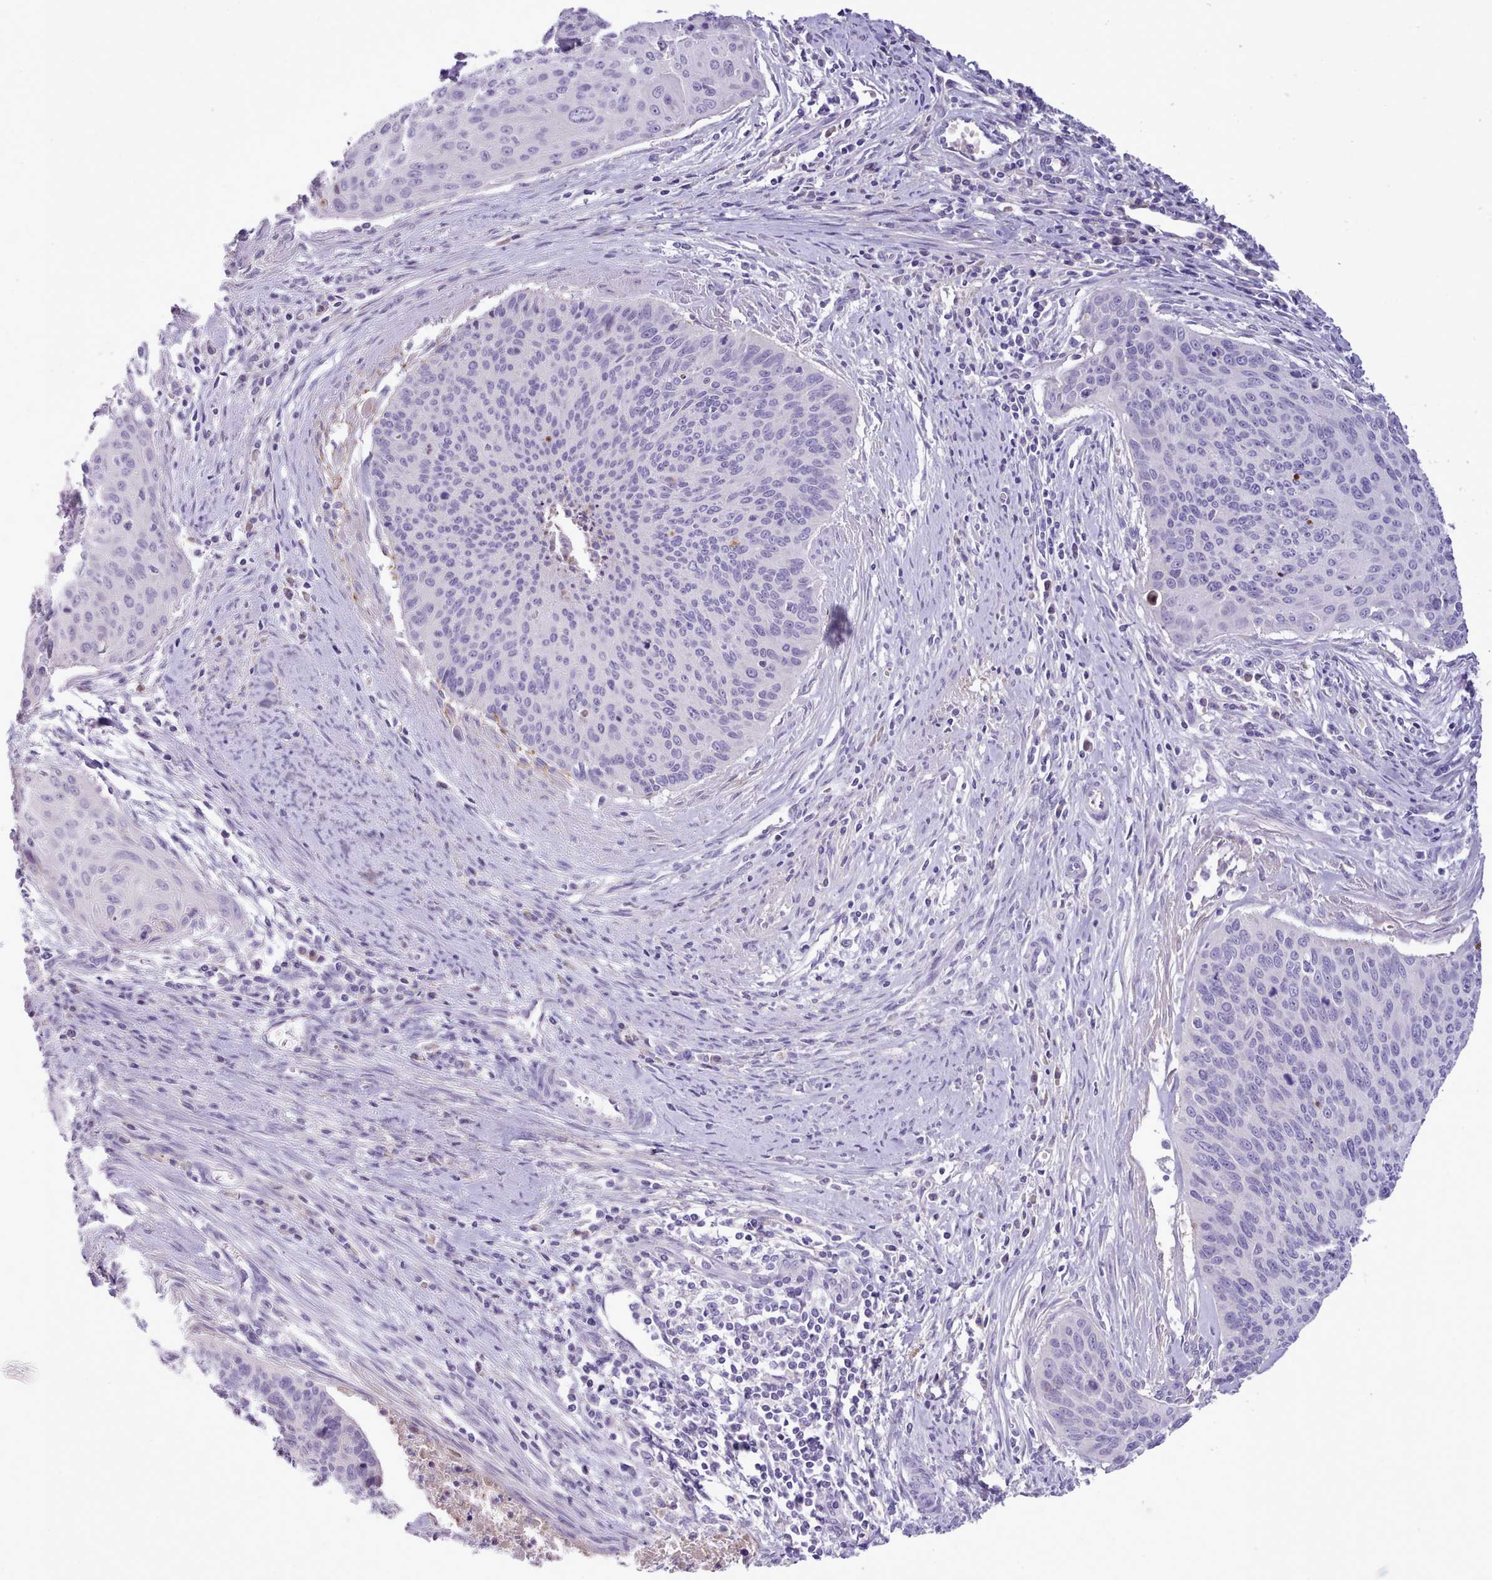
{"staining": {"intensity": "negative", "quantity": "none", "location": "none"}, "tissue": "cervical cancer", "cell_type": "Tumor cells", "image_type": "cancer", "snomed": [{"axis": "morphology", "description": "Squamous cell carcinoma, NOS"}, {"axis": "topography", "description": "Cervix"}], "caption": "IHC micrograph of cervical cancer stained for a protein (brown), which displays no staining in tumor cells.", "gene": "CYP2A13", "patient": {"sex": "female", "age": 55}}